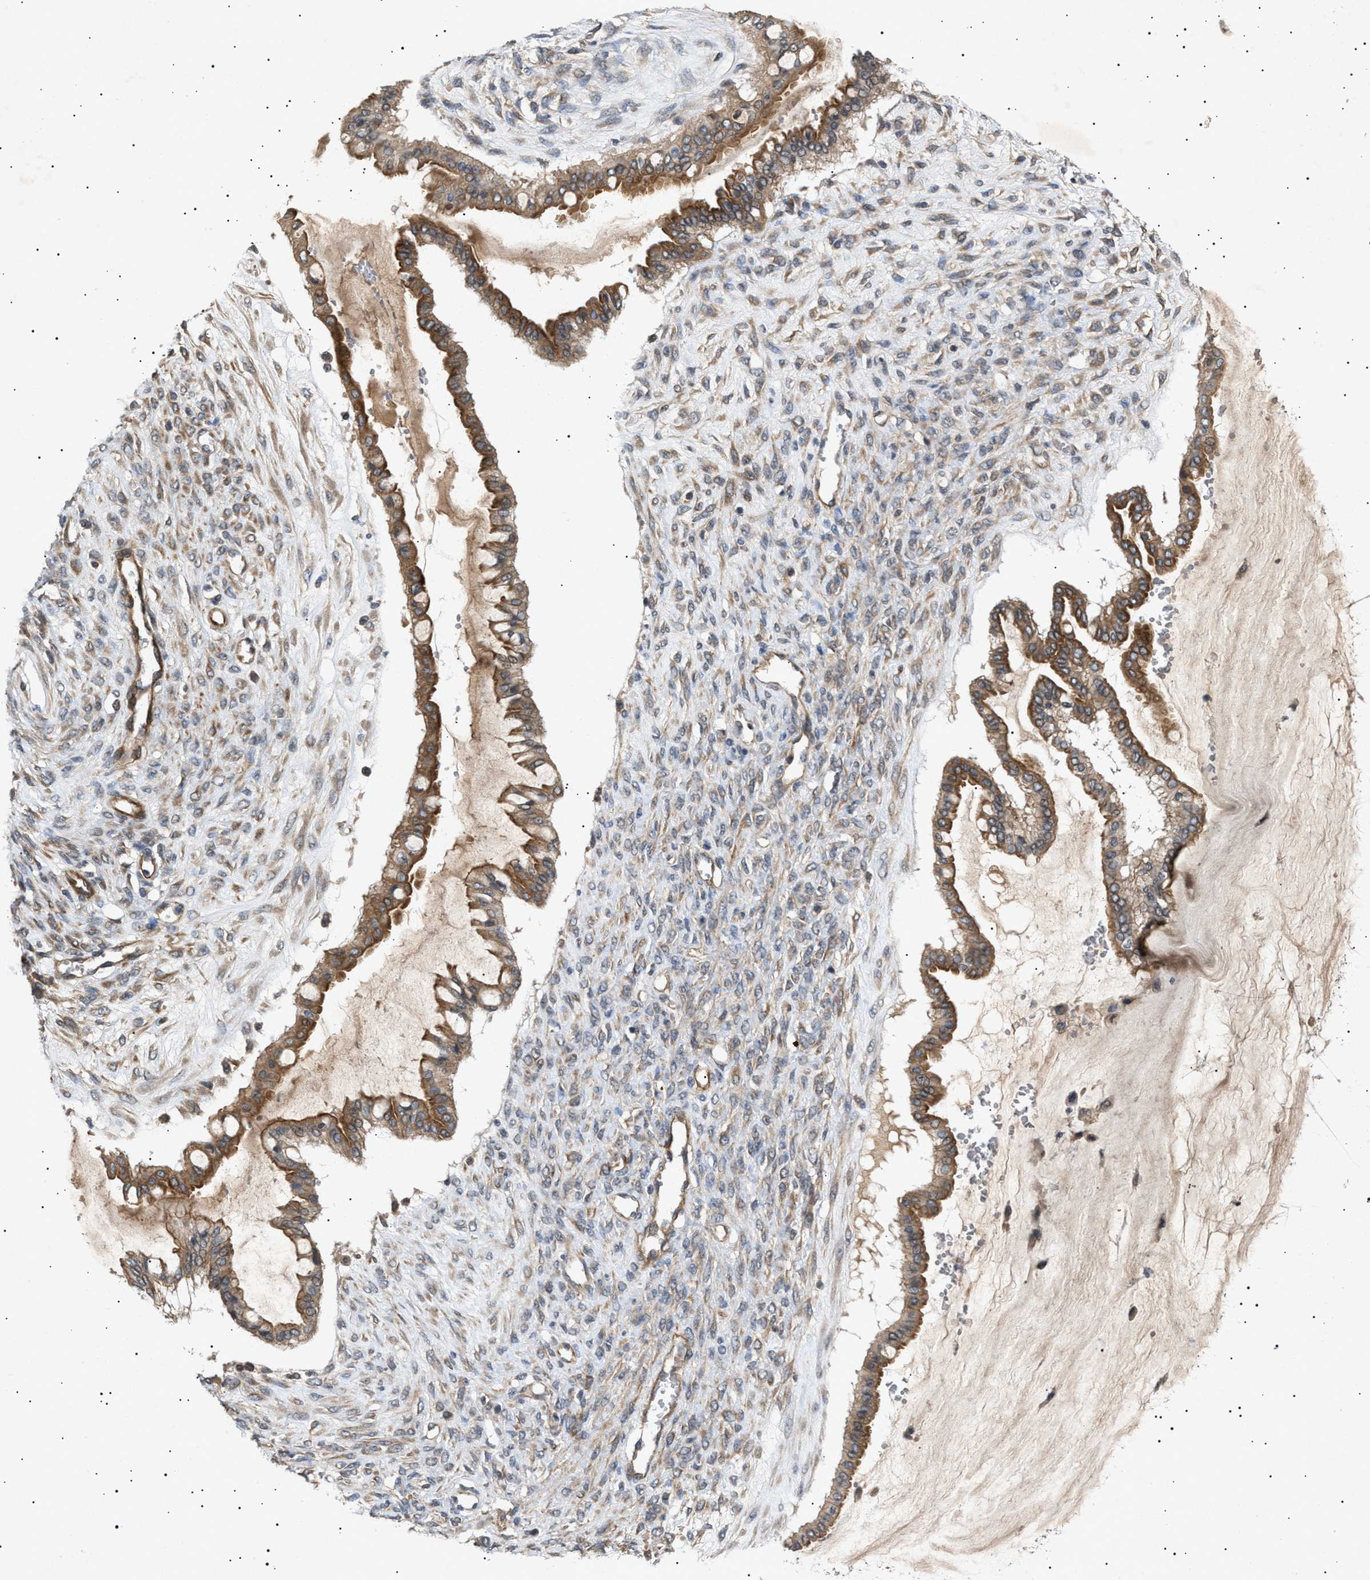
{"staining": {"intensity": "moderate", "quantity": ">75%", "location": "cytoplasmic/membranous"}, "tissue": "ovarian cancer", "cell_type": "Tumor cells", "image_type": "cancer", "snomed": [{"axis": "morphology", "description": "Cystadenocarcinoma, mucinous, NOS"}, {"axis": "topography", "description": "Ovary"}], "caption": "There is medium levels of moderate cytoplasmic/membranous expression in tumor cells of ovarian cancer (mucinous cystadenocarcinoma), as demonstrated by immunohistochemical staining (brown color).", "gene": "SIRT5", "patient": {"sex": "female", "age": 73}}